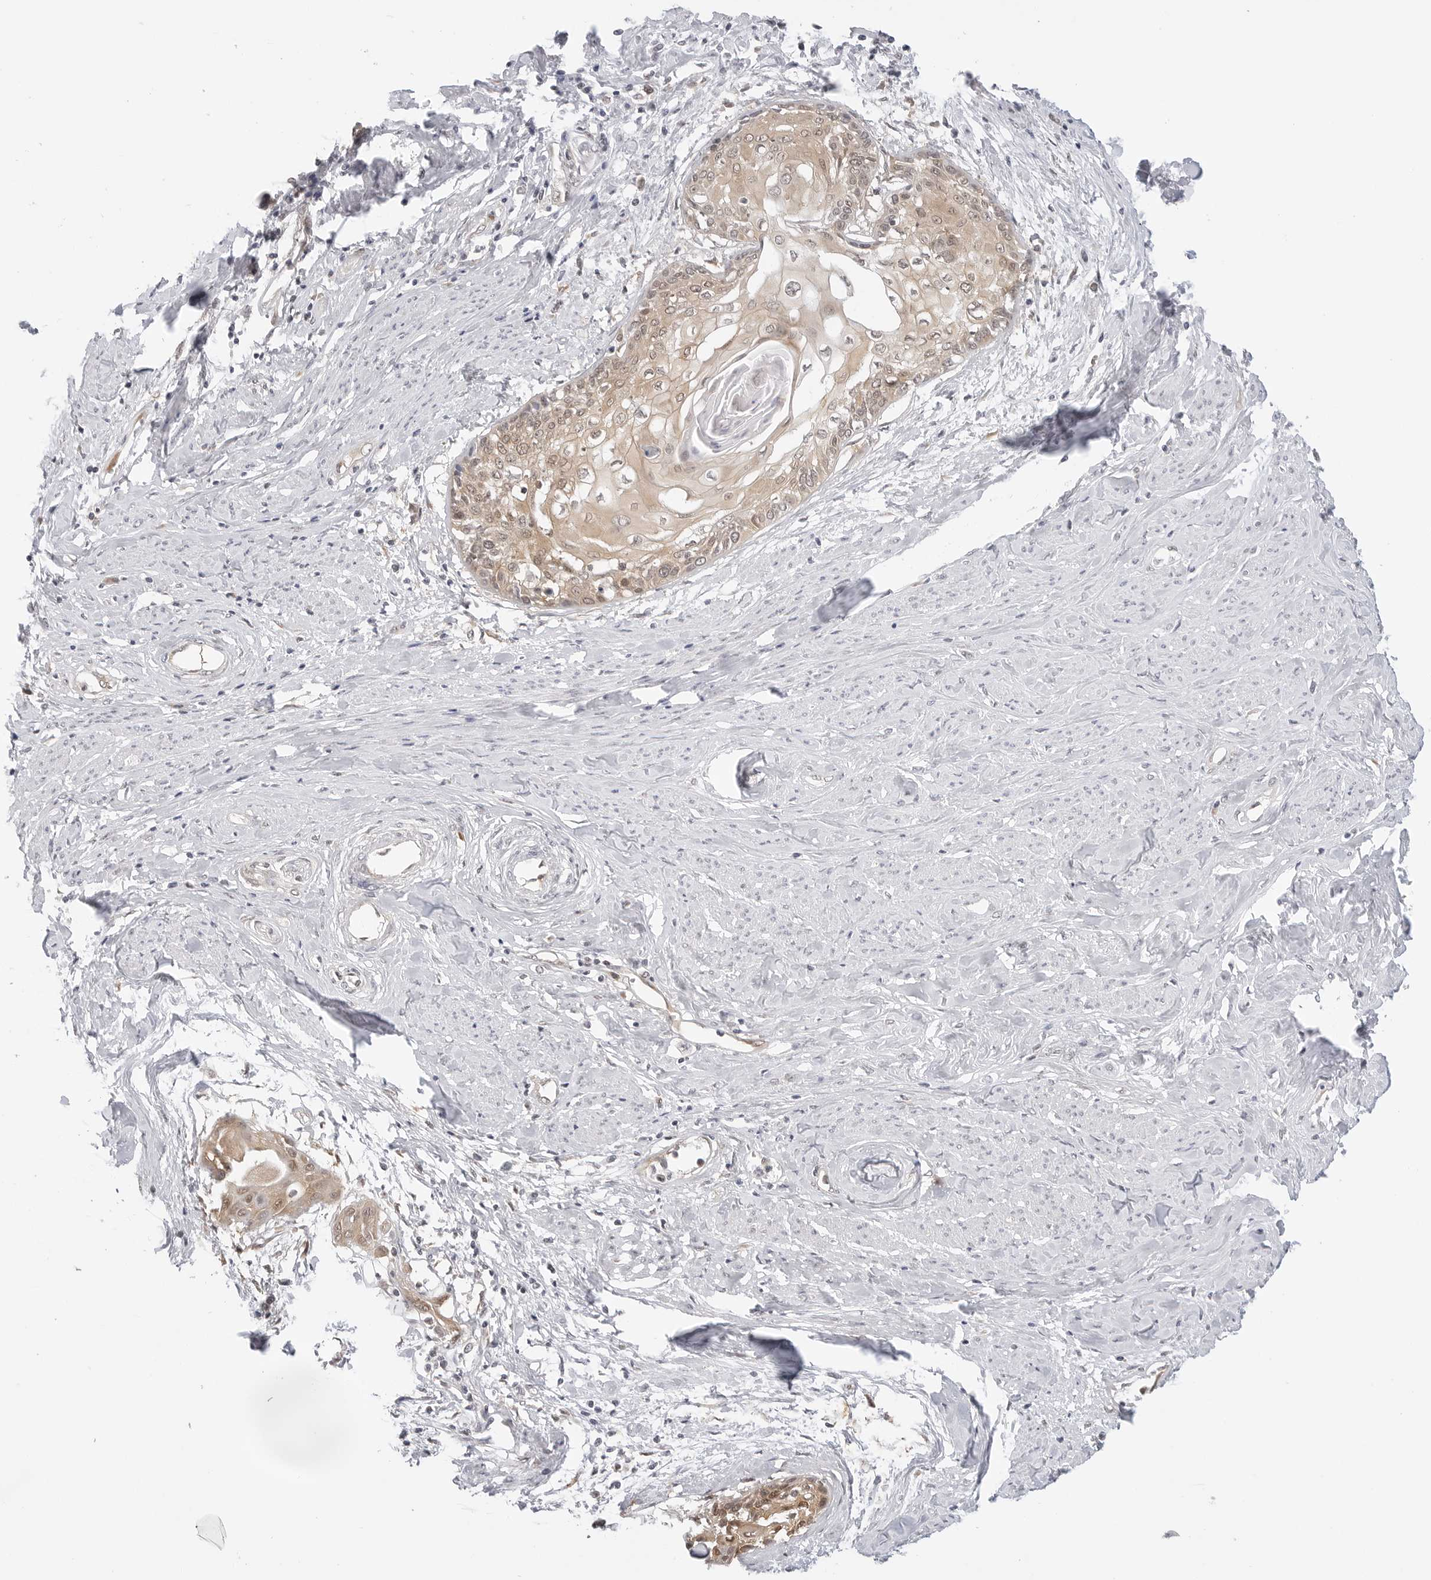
{"staining": {"intensity": "weak", "quantity": ">75%", "location": "cytoplasmic/membranous"}, "tissue": "cervical cancer", "cell_type": "Tumor cells", "image_type": "cancer", "snomed": [{"axis": "morphology", "description": "Squamous cell carcinoma, NOS"}, {"axis": "topography", "description": "Cervix"}], "caption": "Protein staining by immunohistochemistry (IHC) reveals weak cytoplasmic/membranous staining in about >75% of tumor cells in cervical cancer (squamous cell carcinoma).", "gene": "TCP1", "patient": {"sex": "female", "age": 57}}